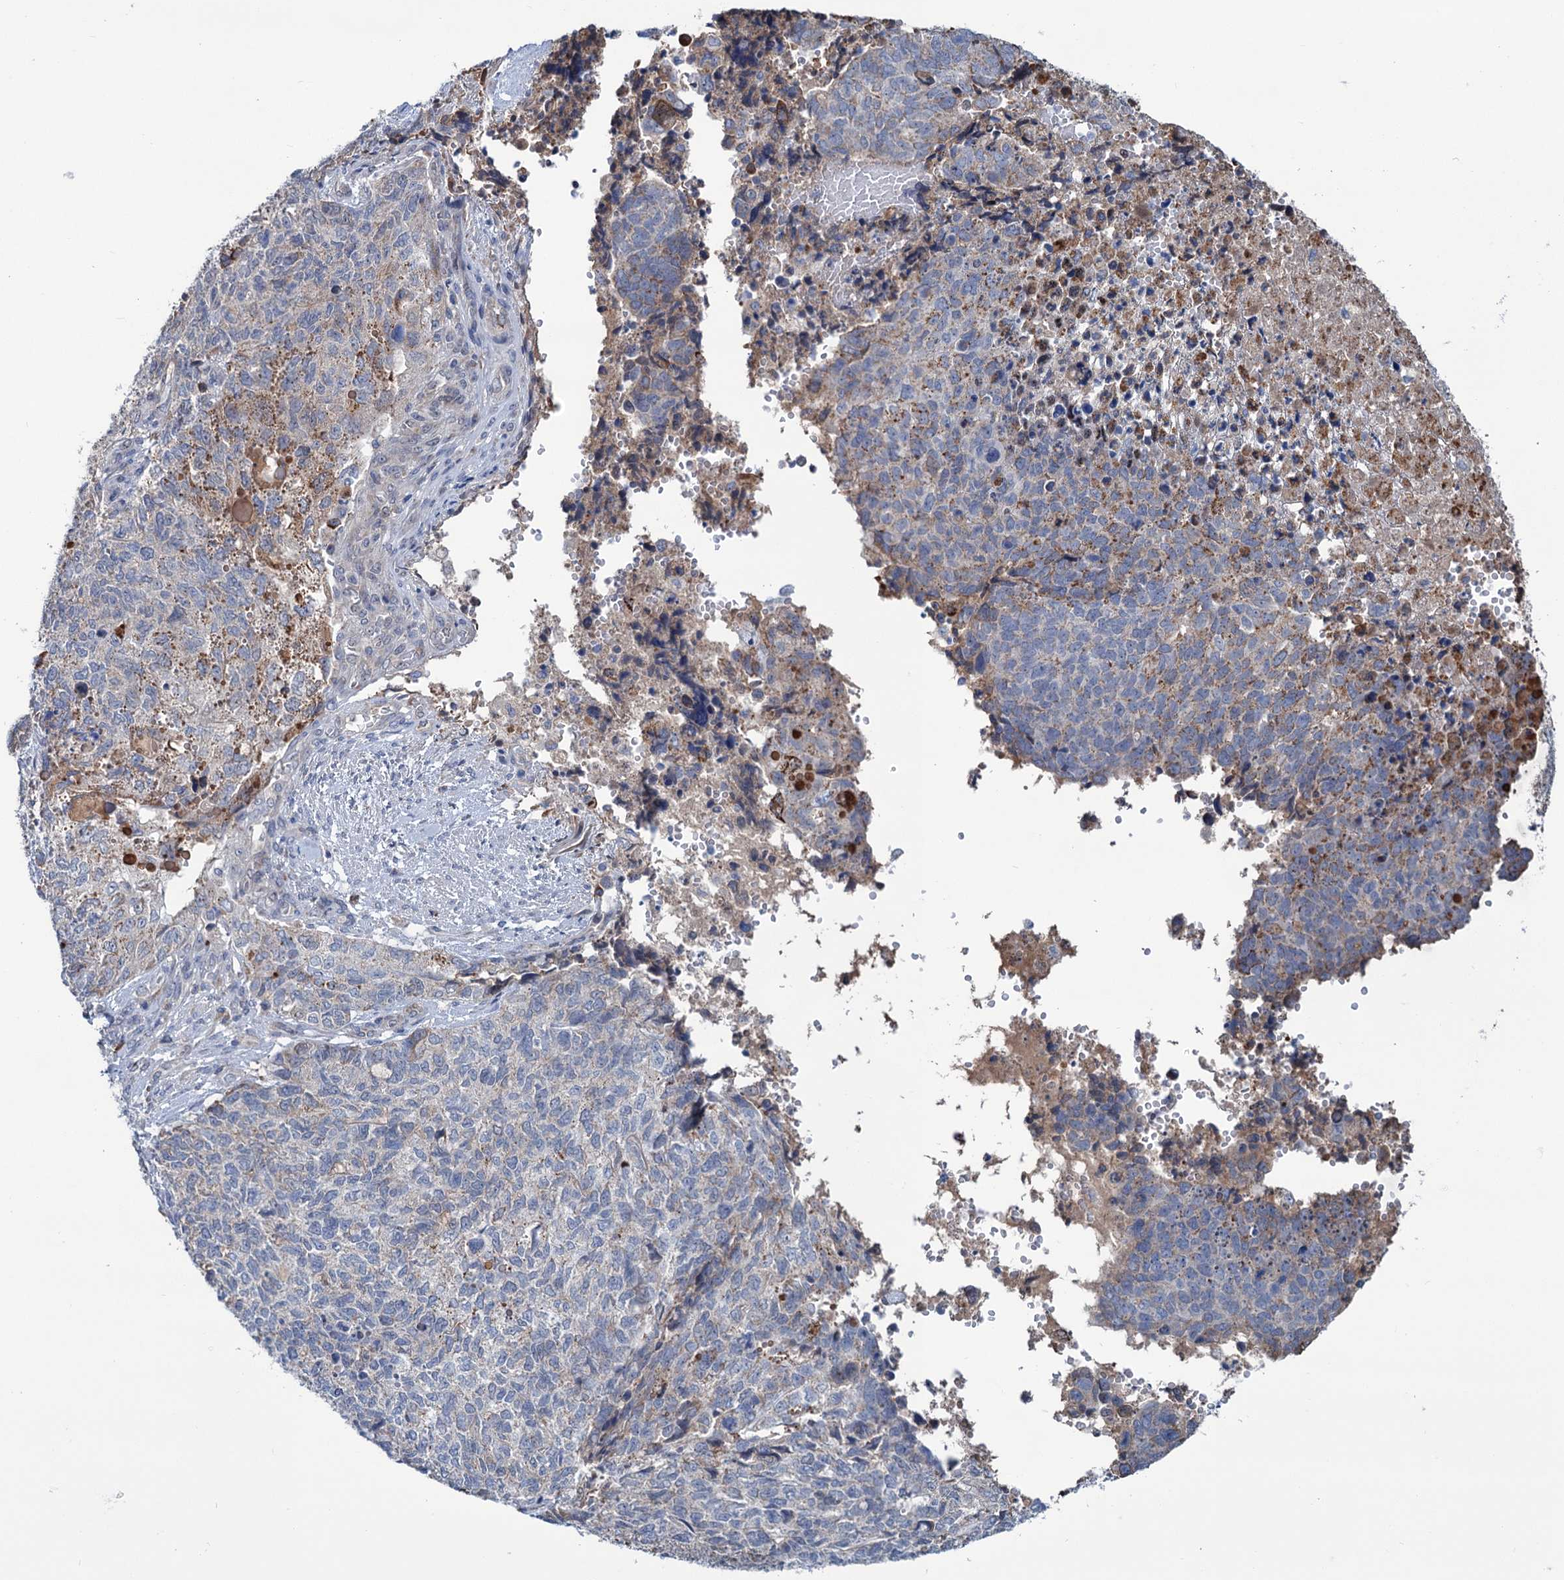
{"staining": {"intensity": "moderate", "quantity": "<25%", "location": "cytoplasmic/membranous"}, "tissue": "cervical cancer", "cell_type": "Tumor cells", "image_type": "cancer", "snomed": [{"axis": "morphology", "description": "Squamous cell carcinoma, NOS"}, {"axis": "topography", "description": "Cervix"}], "caption": "Protein analysis of squamous cell carcinoma (cervical) tissue displays moderate cytoplasmic/membranous staining in approximately <25% of tumor cells. (DAB = brown stain, brightfield microscopy at high magnification).", "gene": "LPIN1", "patient": {"sex": "female", "age": 63}}